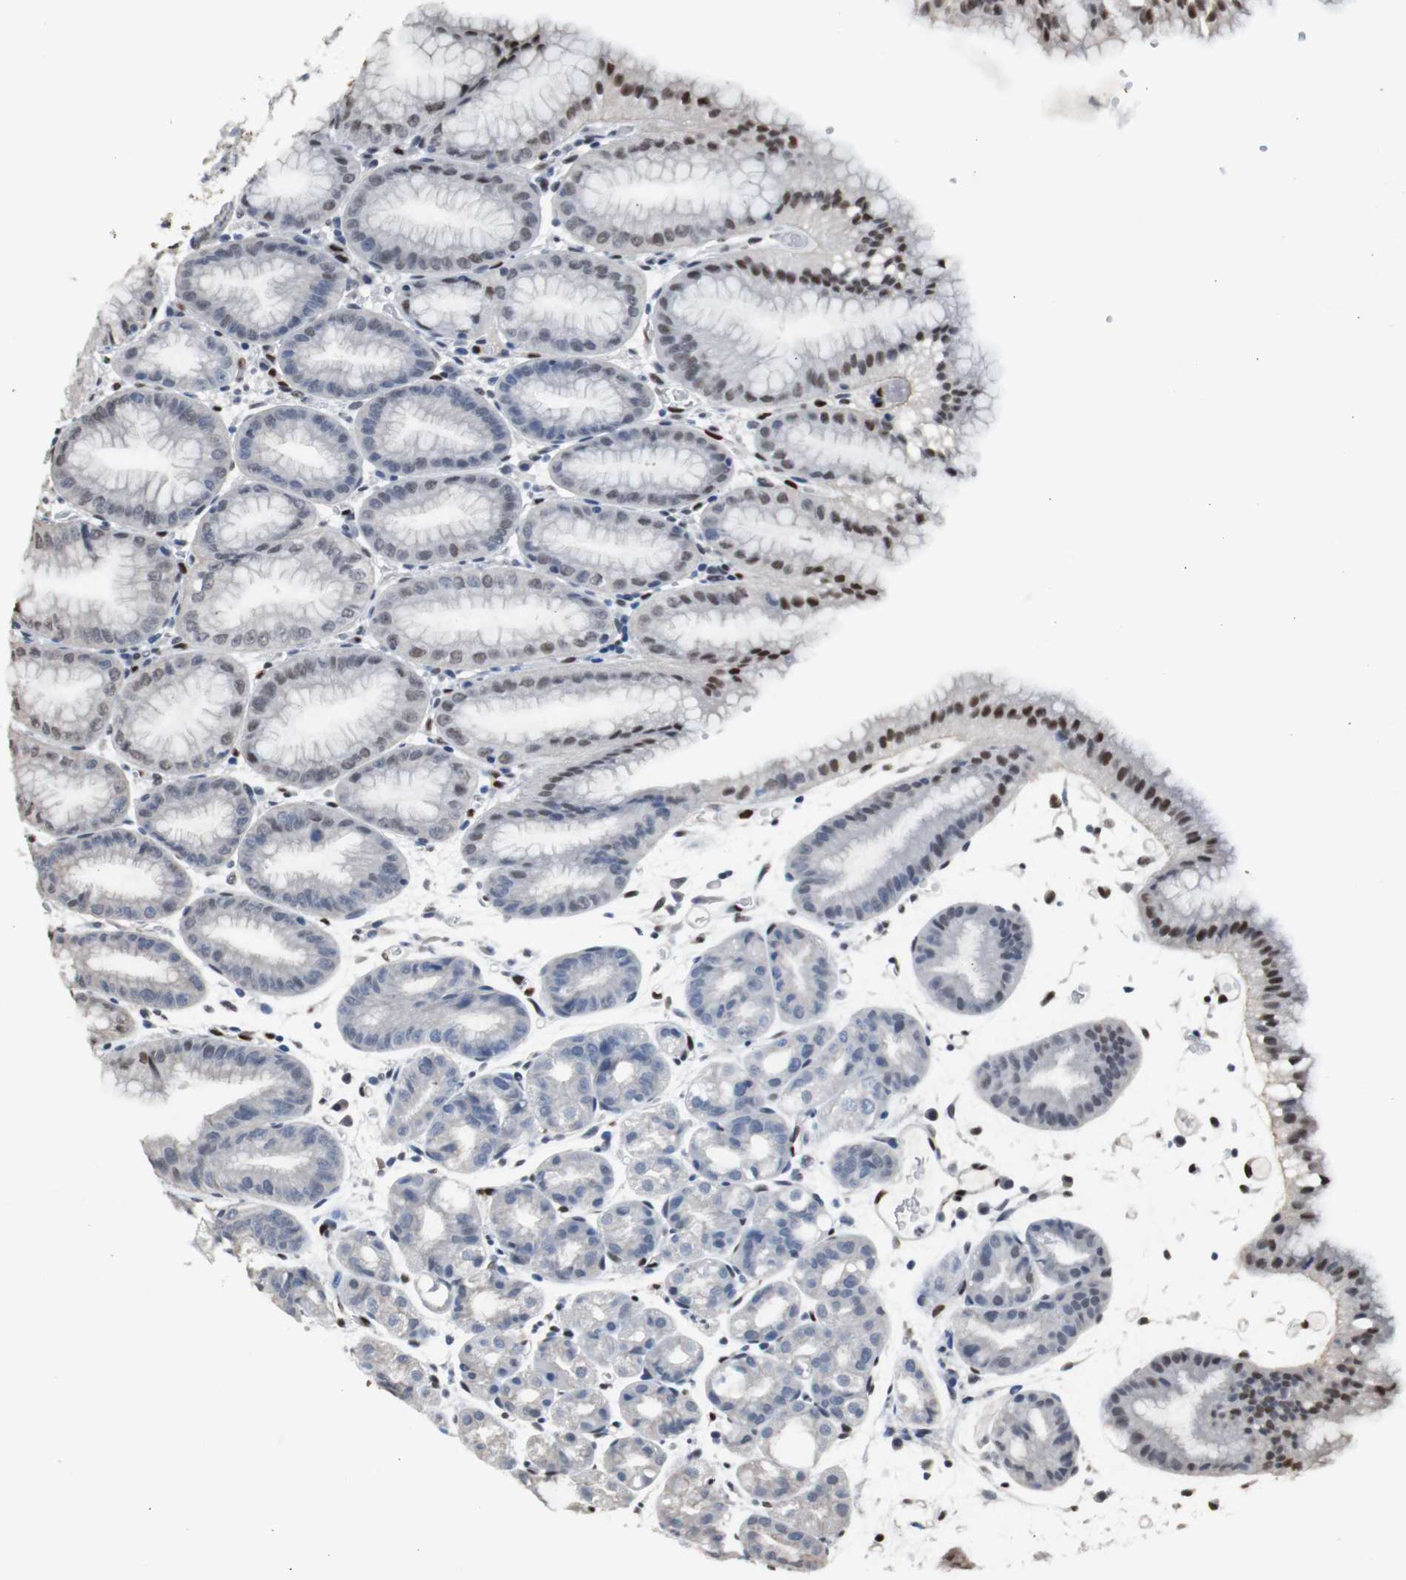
{"staining": {"intensity": "moderate", "quantity": "25%-75%", "location": "nuclear"}, "tissue": "stomach", "cell_type": "Glandular cells", "image_type": "normal", "snomed": [{"axis": "morphology", "description": "Normal tissue, NOS"}, {"axis": "topography", "description": "Stomach, lower"}], "caption": "A medium amount of moderate nuclear positivity is appreciated in approximately 25%-75% of glandular cells in benign stomach.", "gene": "PML", "patient": {"sex": "male", "age": 71}}